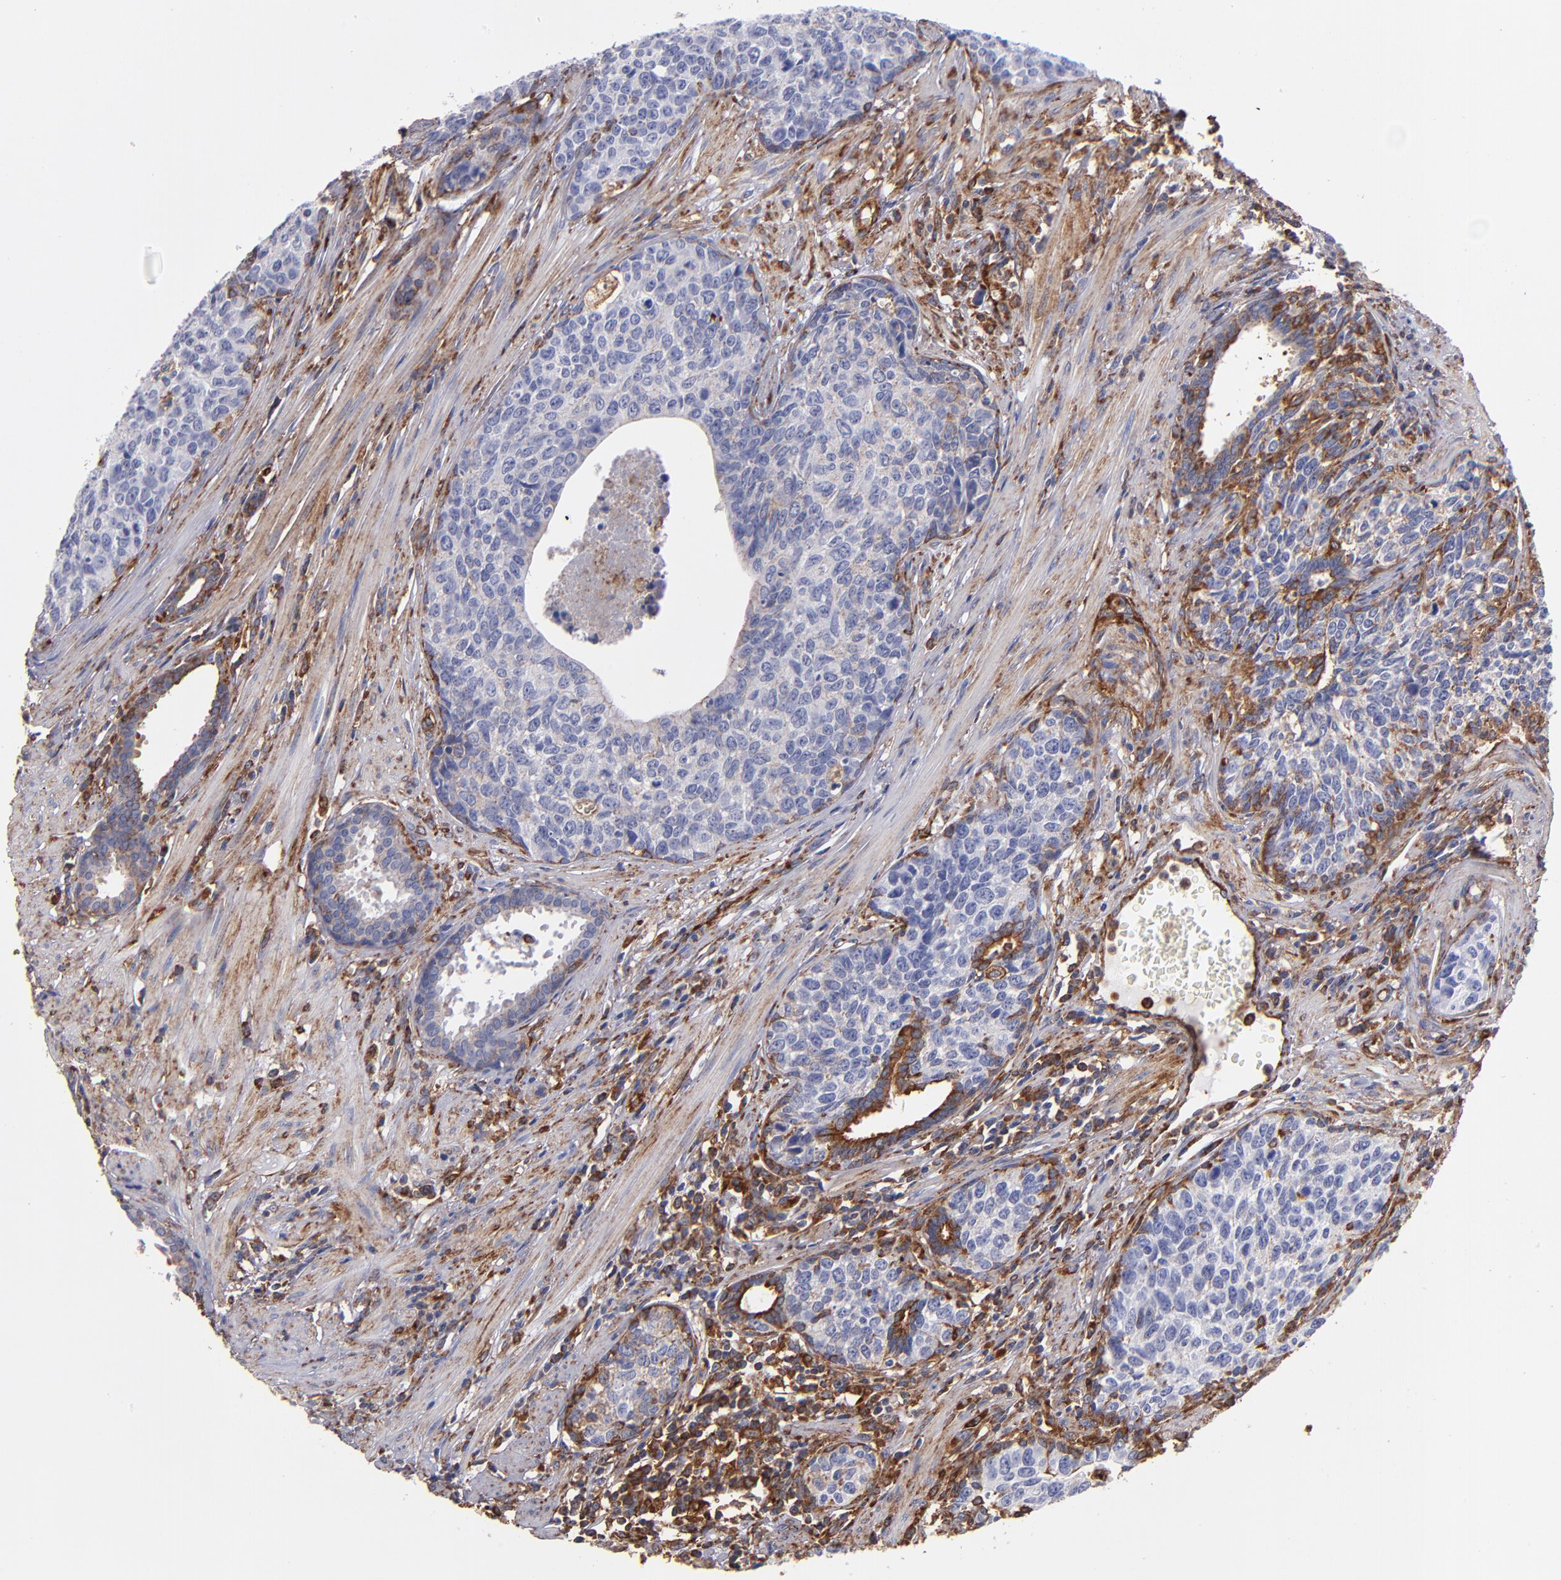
{"staining": {"intensity": "negative", "quantity": "none", "location": "none"}, "tissue": "urothelial cancer", "cell_type": "Tumor cells", "image_type": "cancer", "snomed": [{"axis": "morphology", "description": "Urothelial carcinoma, High grade"}, {"axis": "topography", "description": "Urinary bladder"}], "caption": "IHC micrograph of neoplastic tissue: human urothelial carcinoma (high-grade) stained with DAB displays no significant protein positivity in tumor cells. Nuclei are stained in blue.", "gene": "MVP", "patient": {"sex": "male", "age": 81}}